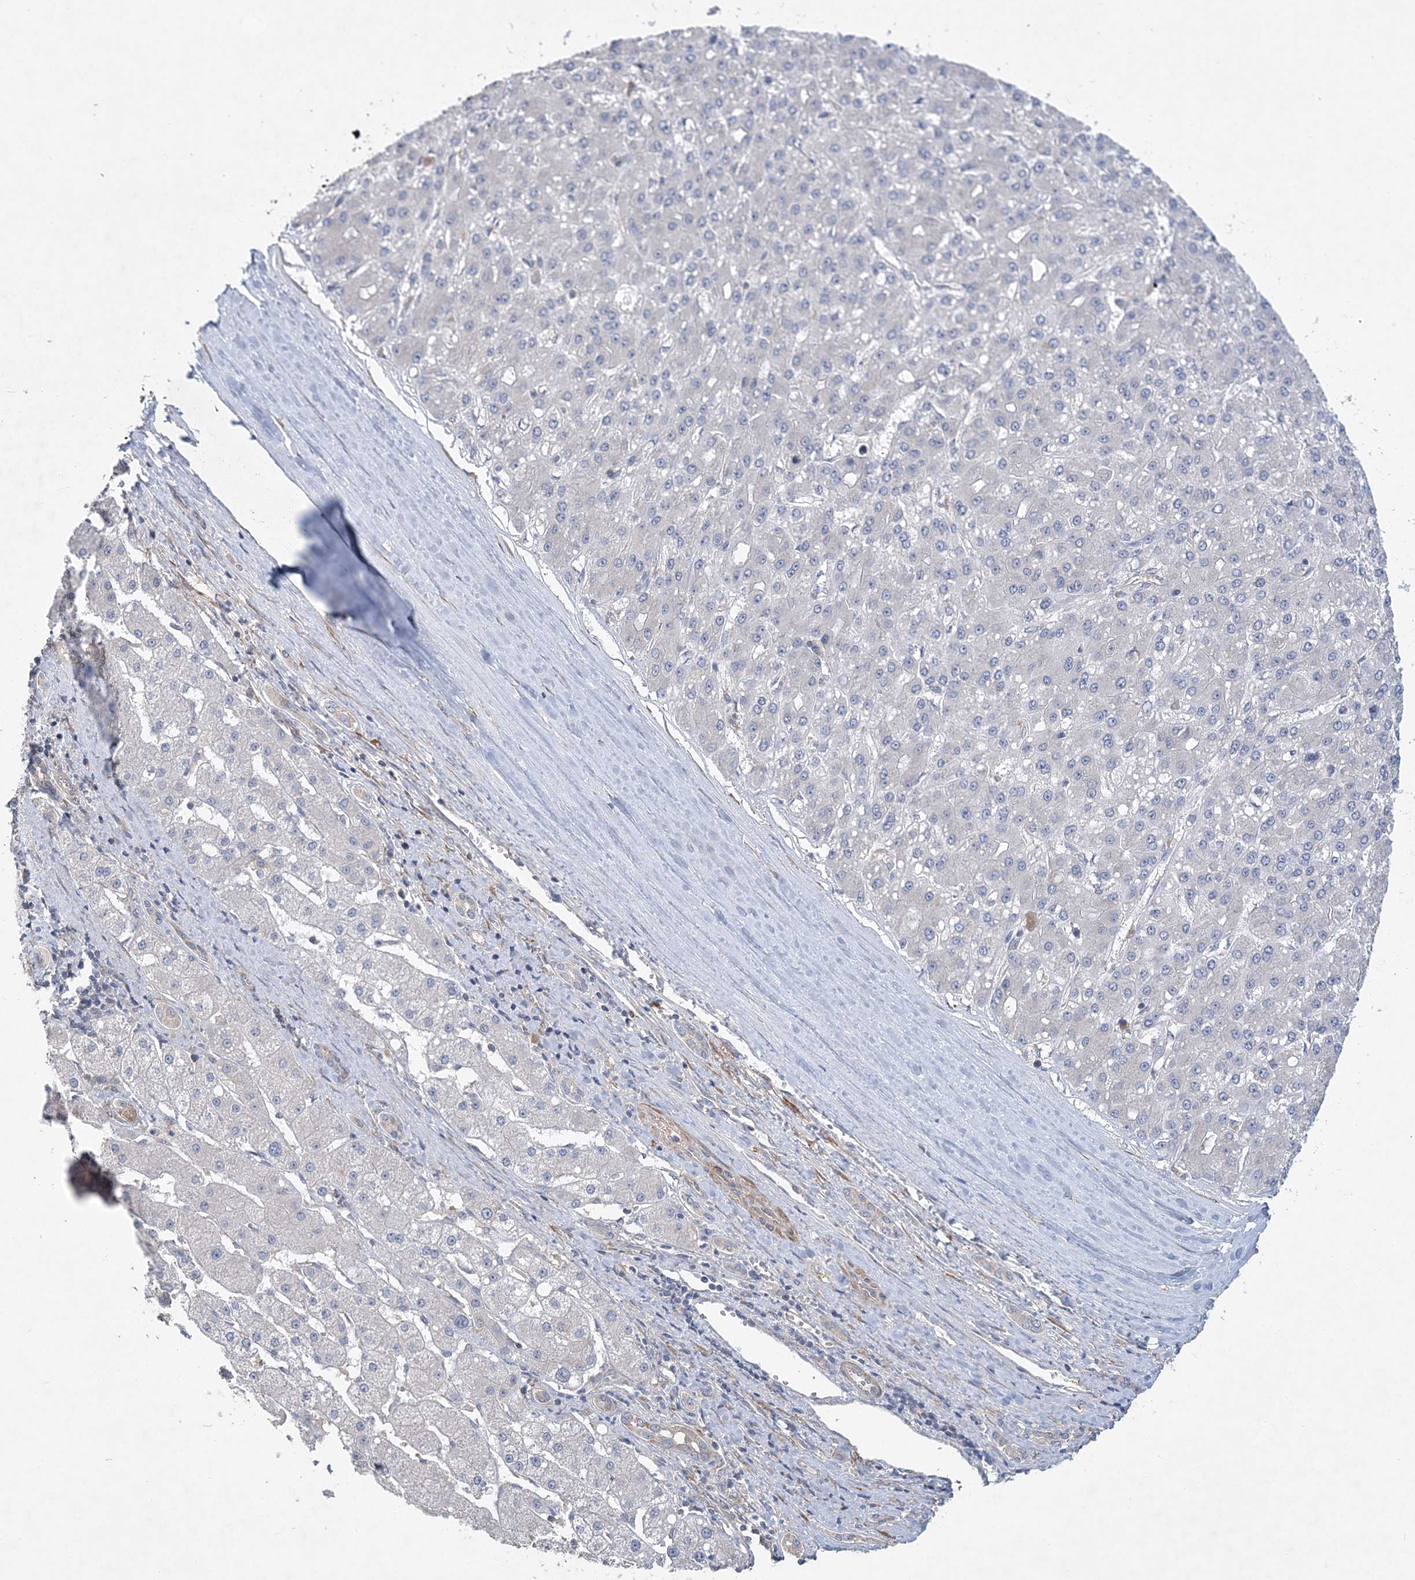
{"staining": {"intensity": "negative", "quantity": "none", "location": "none"}, "tissue": "liver cancer", "cell_type": "Tumor cells", "image_type": "cancer", "snomed": [{"axis": "morphology", "description": "Carcinoma, Hepatocellular, NOS"}, {"axis": "topography", "description": "Liver"}], "caption": "DAB immunohistochemical staining of liver cancer shows no significant expression in tumor cells.", "gene": "MAP4K5", "patient": {"sex": "male", "age": 67}}